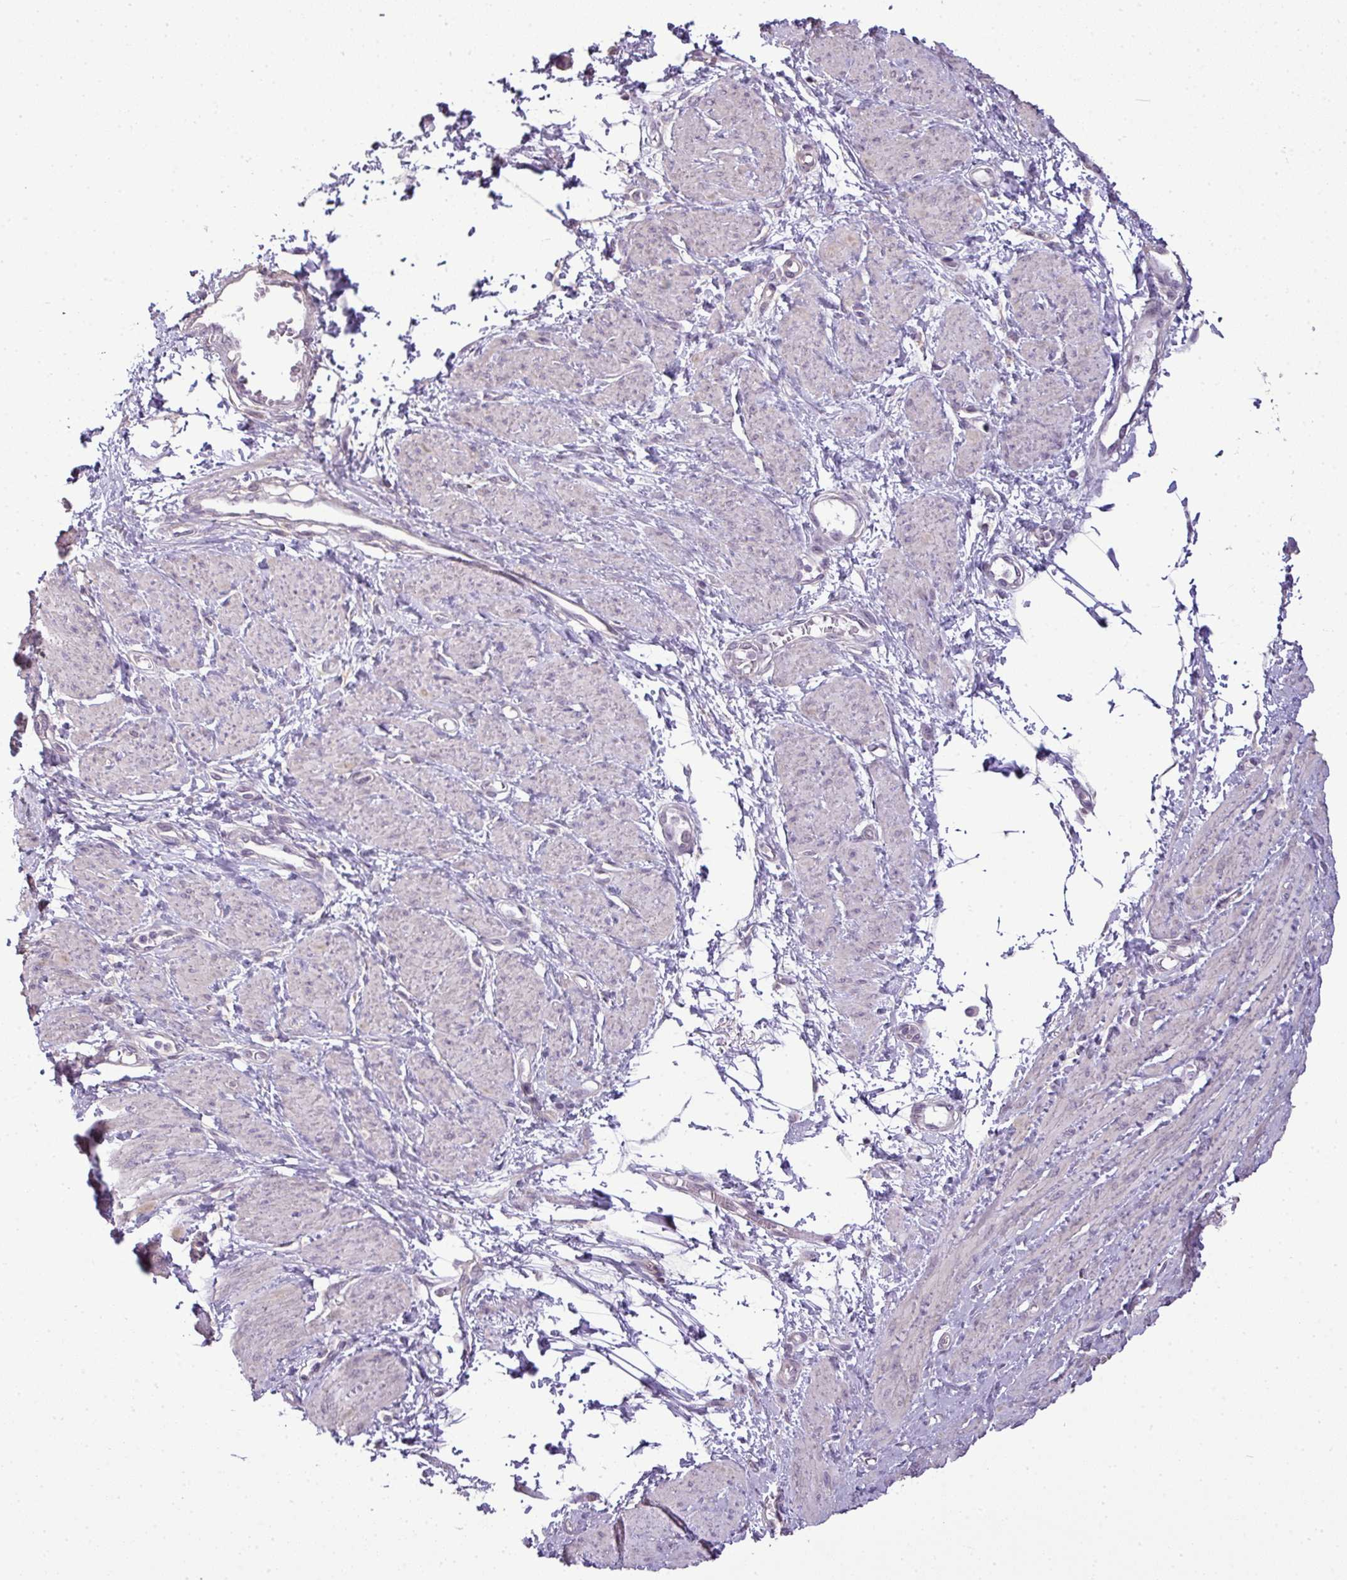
{"staining": {"intensity": "negative", "quantity": "none", "location": "none"}, "tissue": "smooth muscle", "cell_type": "Smooth muscle cells", "image_type": "normal", "snomed": [{"axis": "morphology", "description": "Normal tissue, NOS"}, {"axis": "topography", "description": "Smooth muscle"}, {"axis": "topography", "description": "Uterus"}], "caption": "Immunohistochemistry (IHC) photomicrograph of normal smooth muscle: human smooth muscle stained with DAB (3,3'-diaminobenzidine) shows no significant protein expression in smooth muscle cells.", "gene": "LY9", "patient": {"sex": "female", "age": 39}}